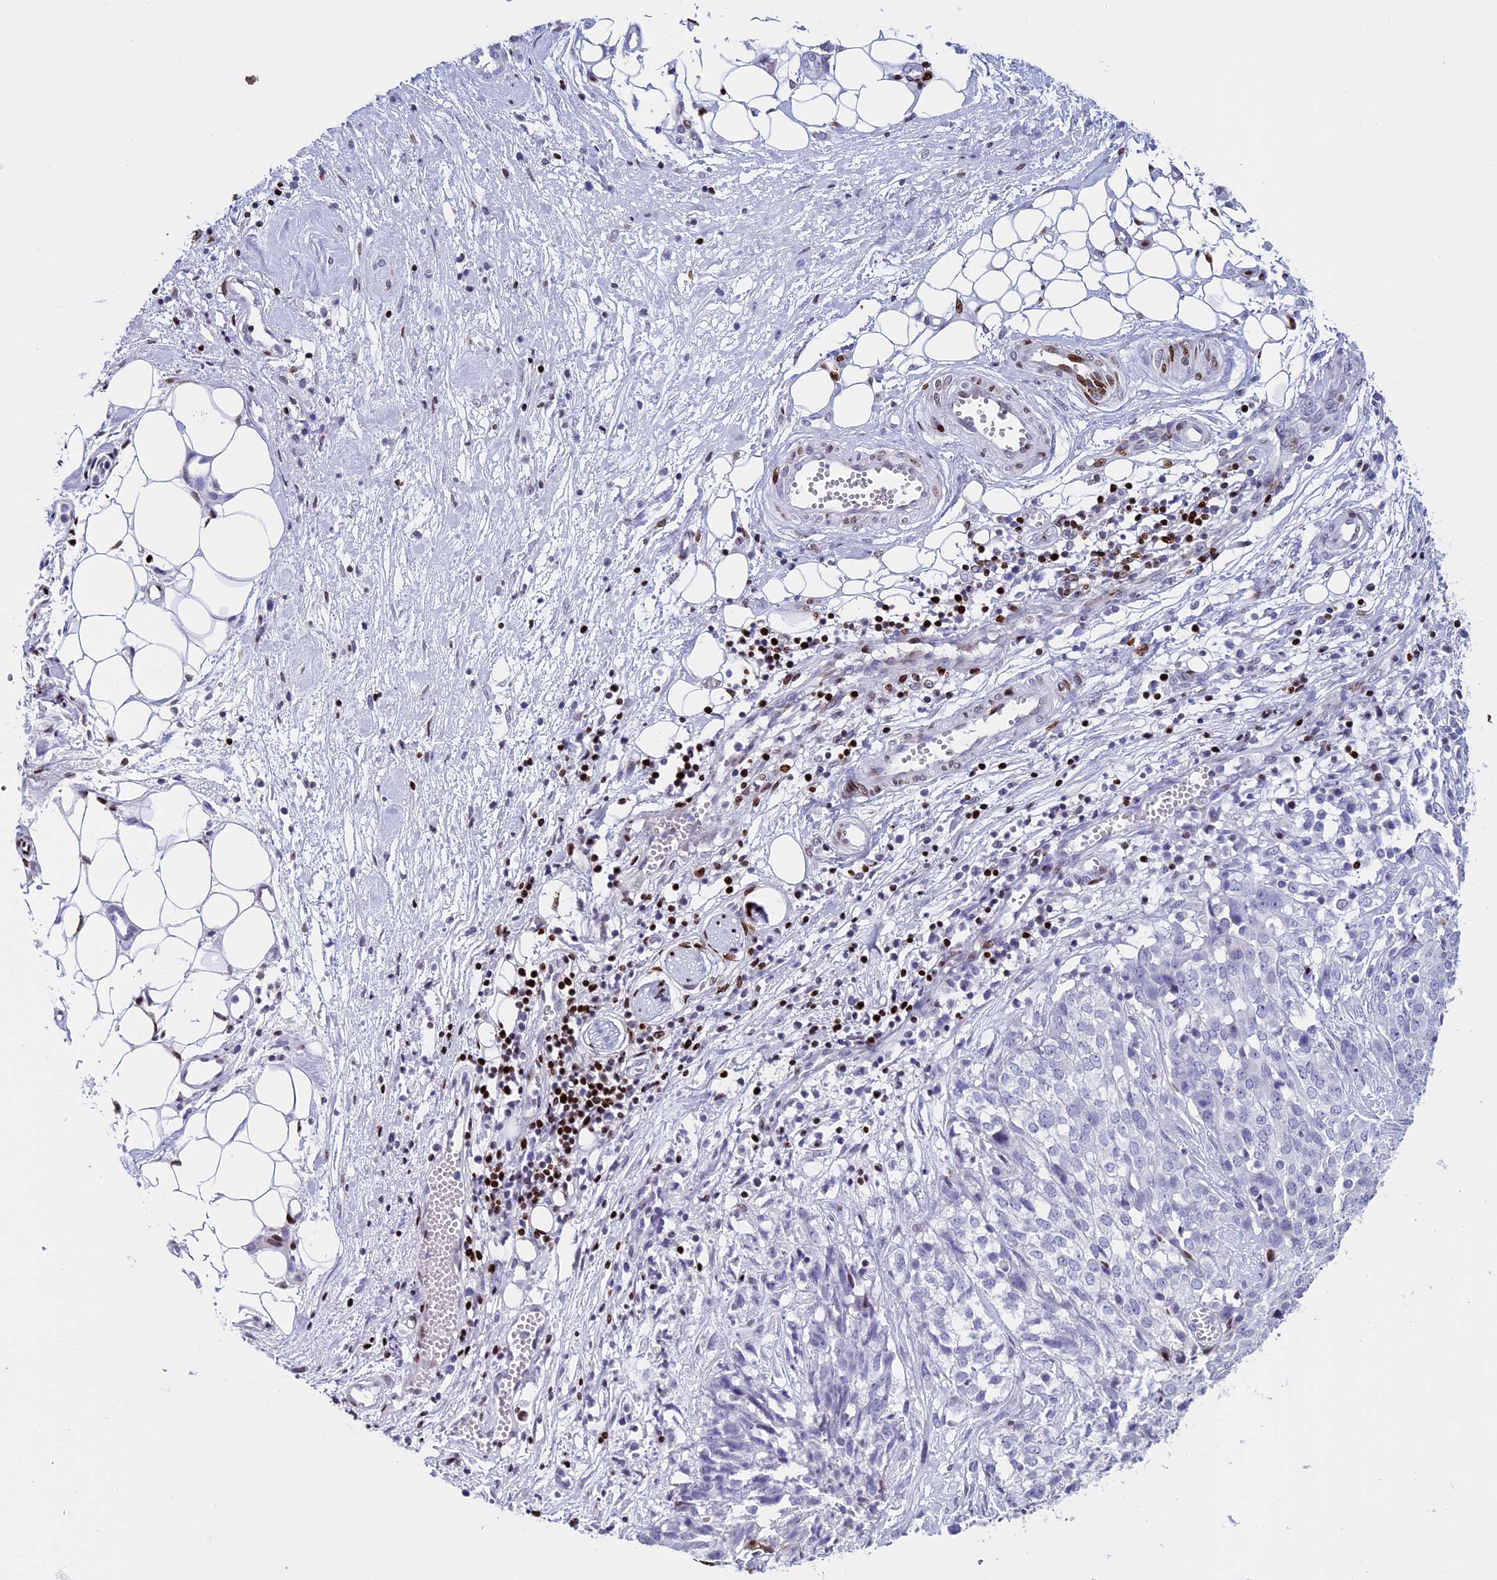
{"staining": {"intensity": "negative", "quantity": "none", "location": "none"}, "tissue": "ovarian cancer", "cell_type": "Tumor cells", "image_type": "cancer", "snomed": [{"axis": "morphology", "description": "Cystadenocarcinoma, serous, NOS"}, {"axis": "topography", "description": "Soft tissue"}, {"axis": "topography", "description": "Ovary"}], "caption": "This image is of ovarian cancer stained with immunohistochemistry (IHC) to label a protein in brown with the nuclei are counter-stained blue. There is no positivity in tumor cells.", "gene": "BTBD3", "patient": {"sex": "female", "age": 57}}